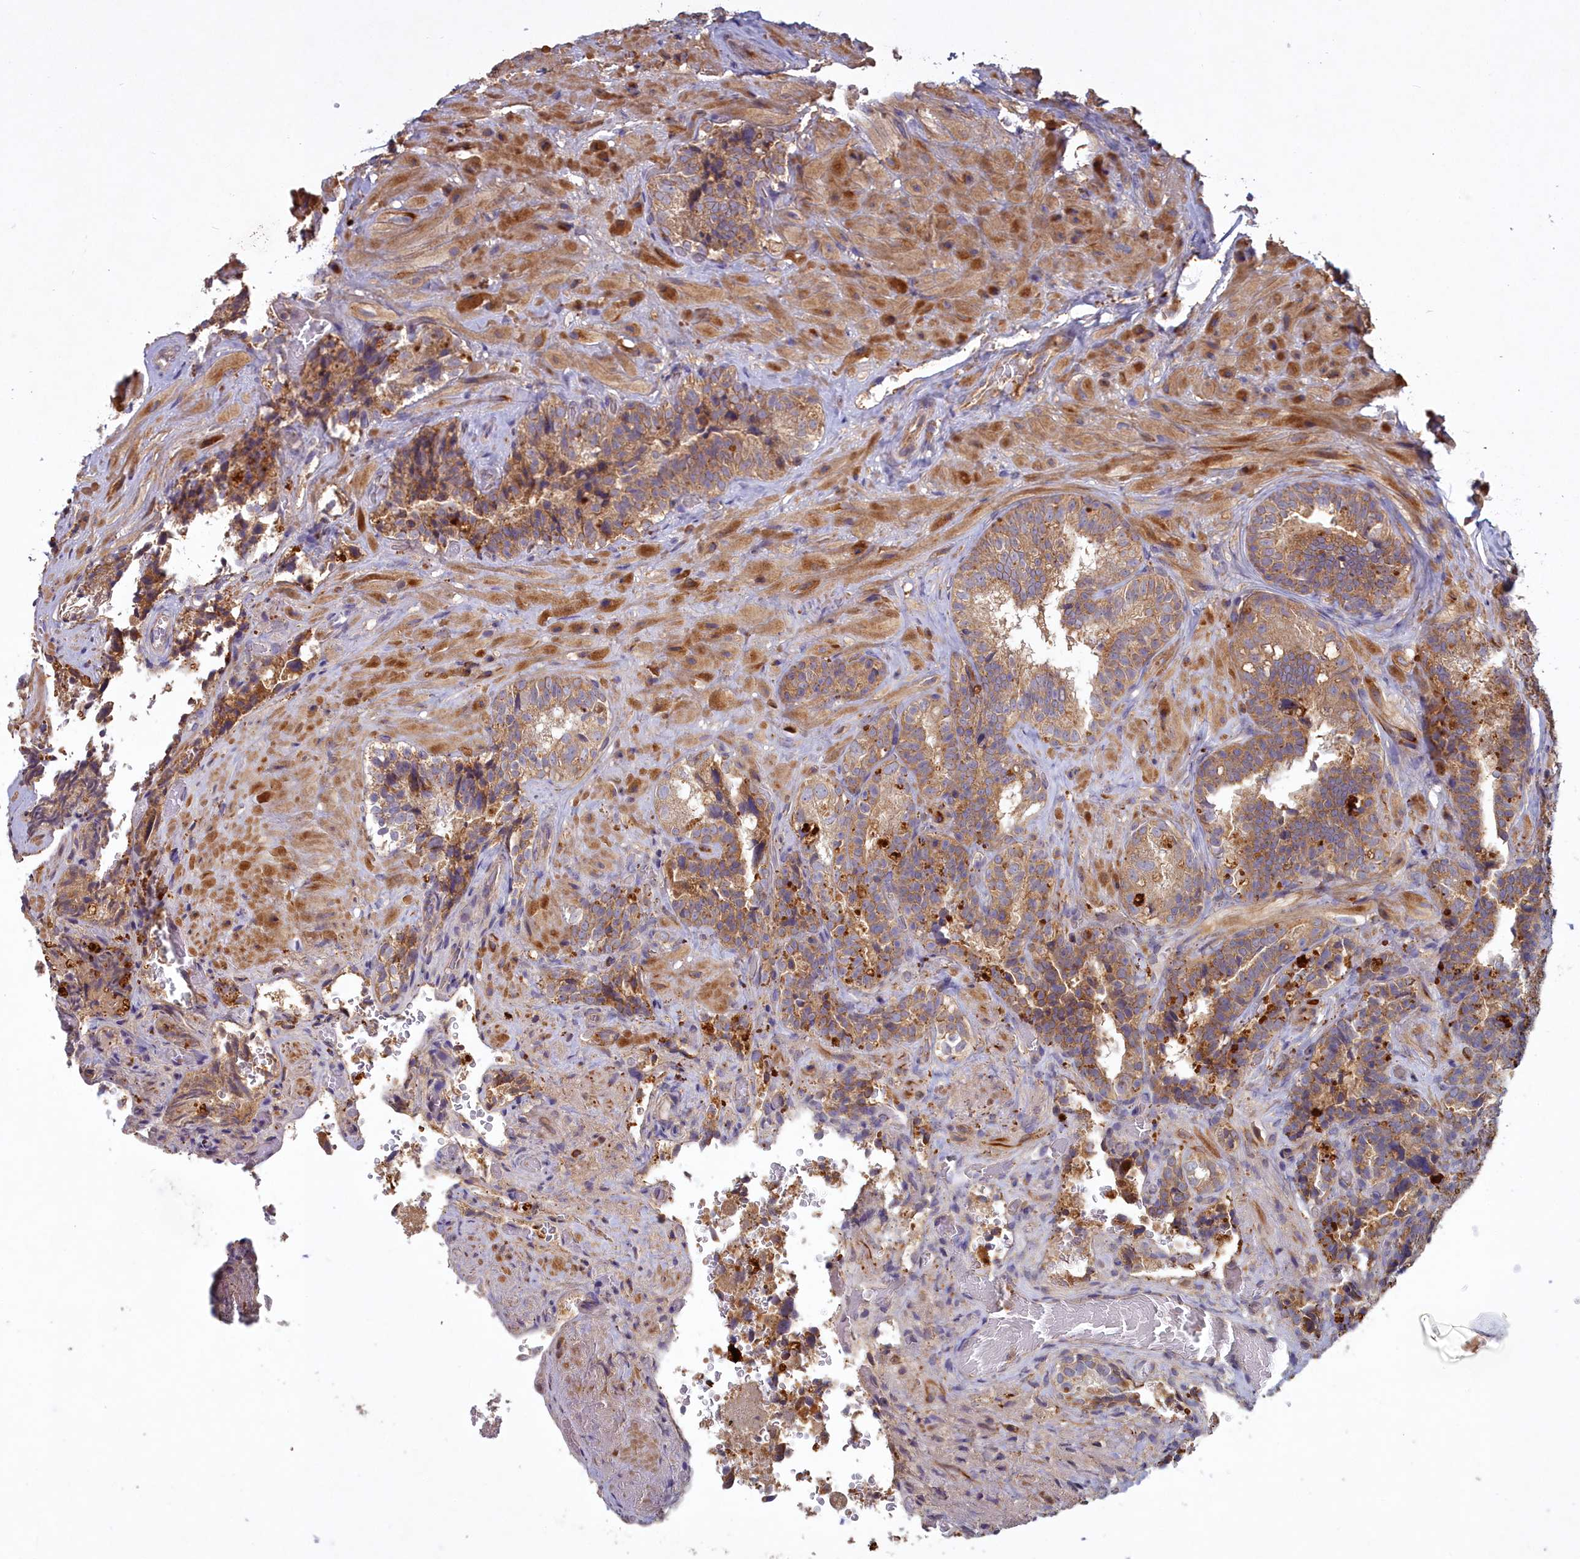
{"staining": {"intensity": "moderate", "quantity": ">75%", "location": "cytoplasmic/membranous"}, "tissue": "seminal vesicle", "cell_type": "Glandular cells", "image_type": "normal", "snomed": [{"axis": "morphology", "description": "Normal tissue, NOS"}, {"axis": "topography", "description": "Prostate and seminal vesicle, NOS"}, {"axis": "topography", "description": "Prostate"}, {"axis": "topography", "description": "Seminal veicle"}], "caption": "Glandular cells show moderate cytoplasmic/membranous staining in approximately >75% of cells in unremarkable seminal vesicle.", "gene": "CCDC167", "patient": {"sex": "male", "age": 67}}